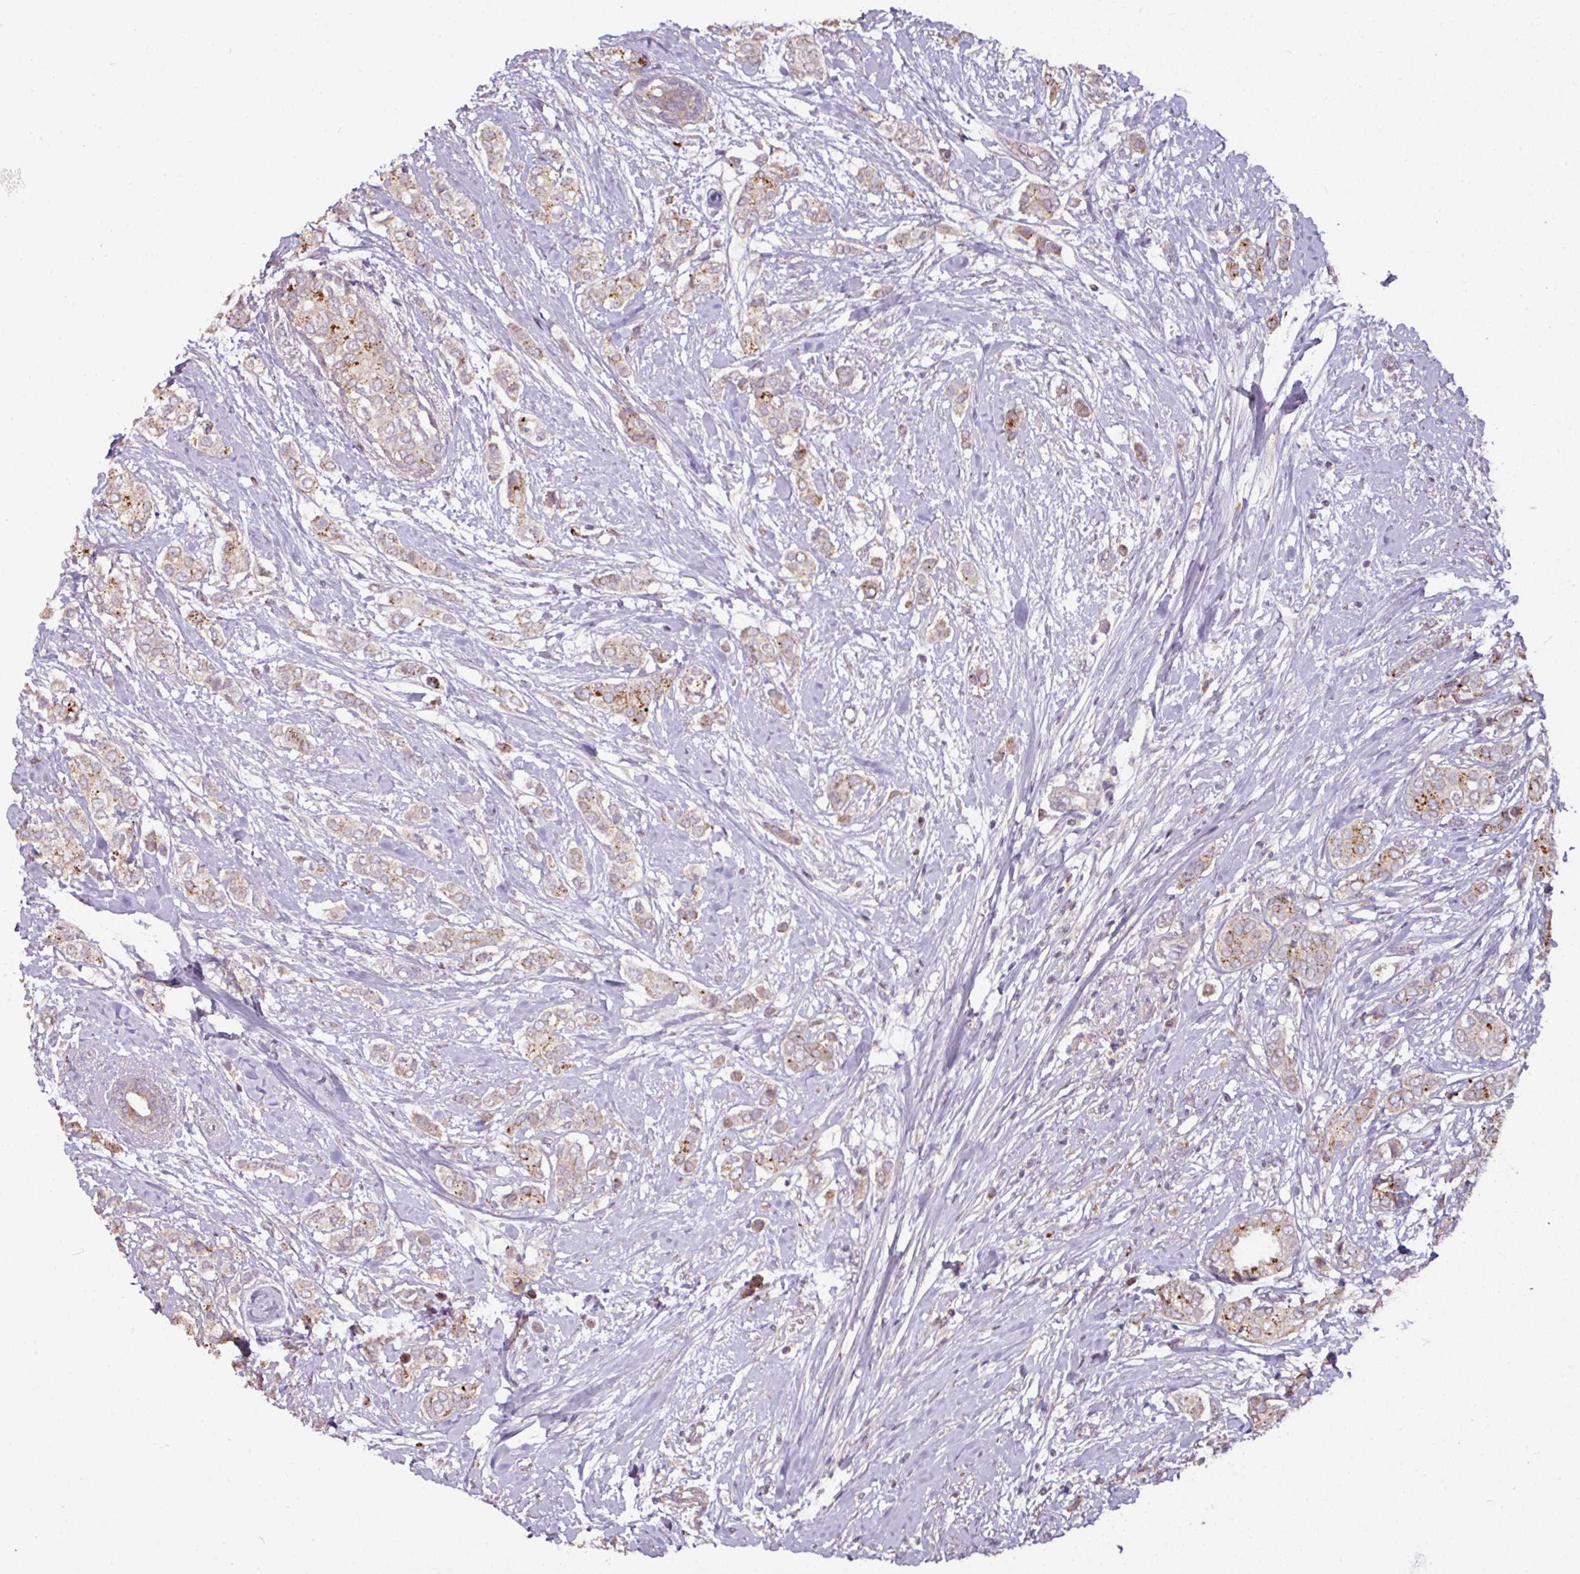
{"staining": {"intensity": "moderate", "quantity": "<25%", "location": "cytoplasmic/membranous"}, "tissue": "breast cancer", "cell_type": "Tumor cells", "image_type": "cancer", "snomed": [{"axis": "morphology", "description": "Duct carcinoma"}, {"axis": "topography", "description": "Breast"}], "caption": "Immunohistochemical staining of human breast cancer displays low levels of moderate cytoplasmic/membranous positivity in approximately <25% of tumor cells.", "gene": "CXCR5", "patient": {"sex": "female", "age": 73}}